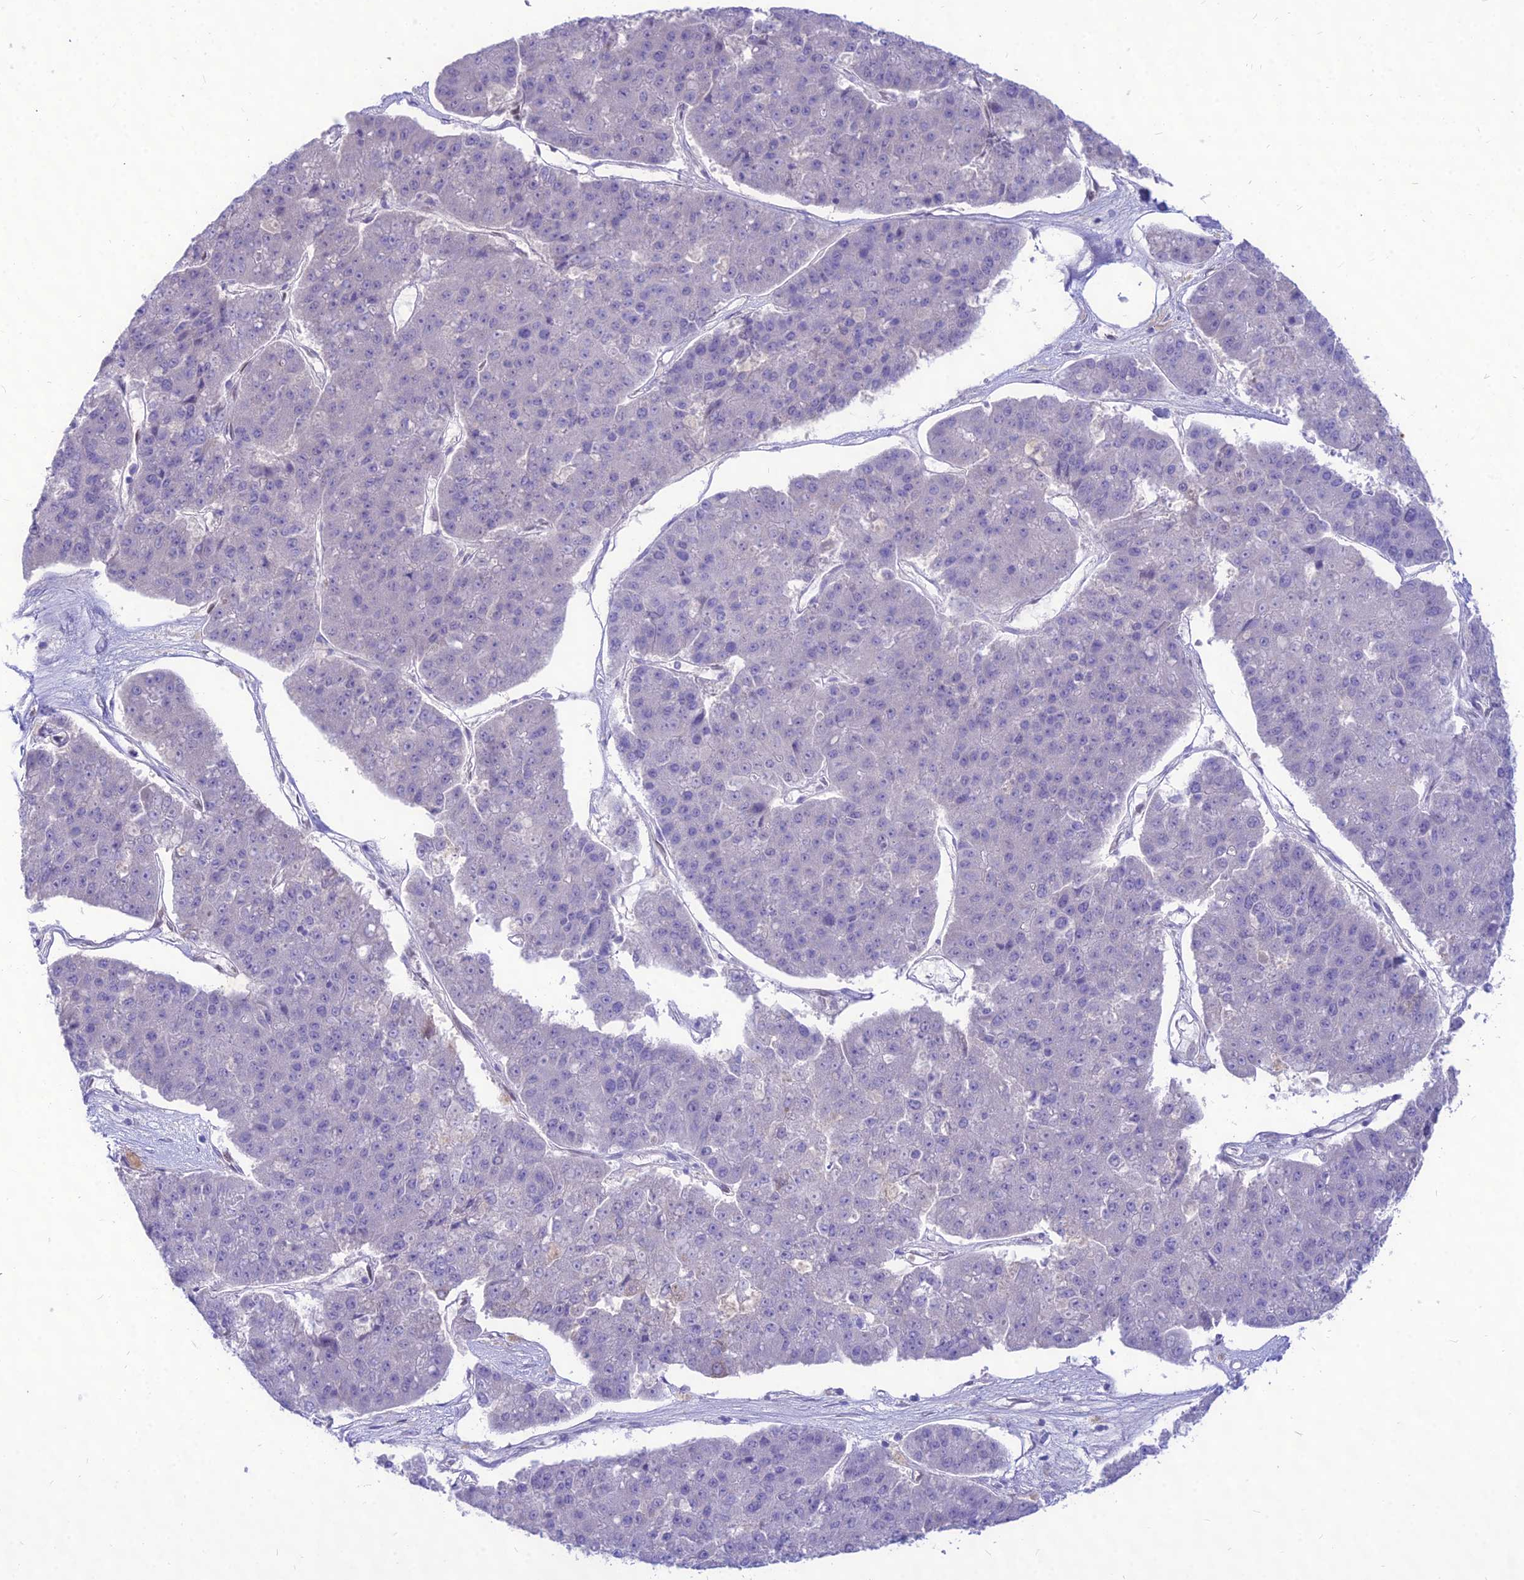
{"staining": {"intensity": "negative", "quantity": "none", "location": "none"}, "tissue": "pancreatic cancer", "cell_type": "Tumor cells", "image_type": "cancer", "snomed": [{"axis": "morphology", "description": "Adenocarcinoma, NOS"}, {"axis": "topography", "description": "Pancreas"}], "caption": "Immunohistochemistry (IHC) photomicrograph of neoplastic tissue: adenocarcinoma (pancreatic) stained with DAB (3,3'-diaminobenzidine) exhibits no significant protein expression in tumor cells. (DAB (3,3'-diaminobenzidine) immunohistochemistry (IHC) visualized using brightfield microscopy, high magnification).", "gene": "NOVA2", "patient": {"sex": "male", "age": 50}}